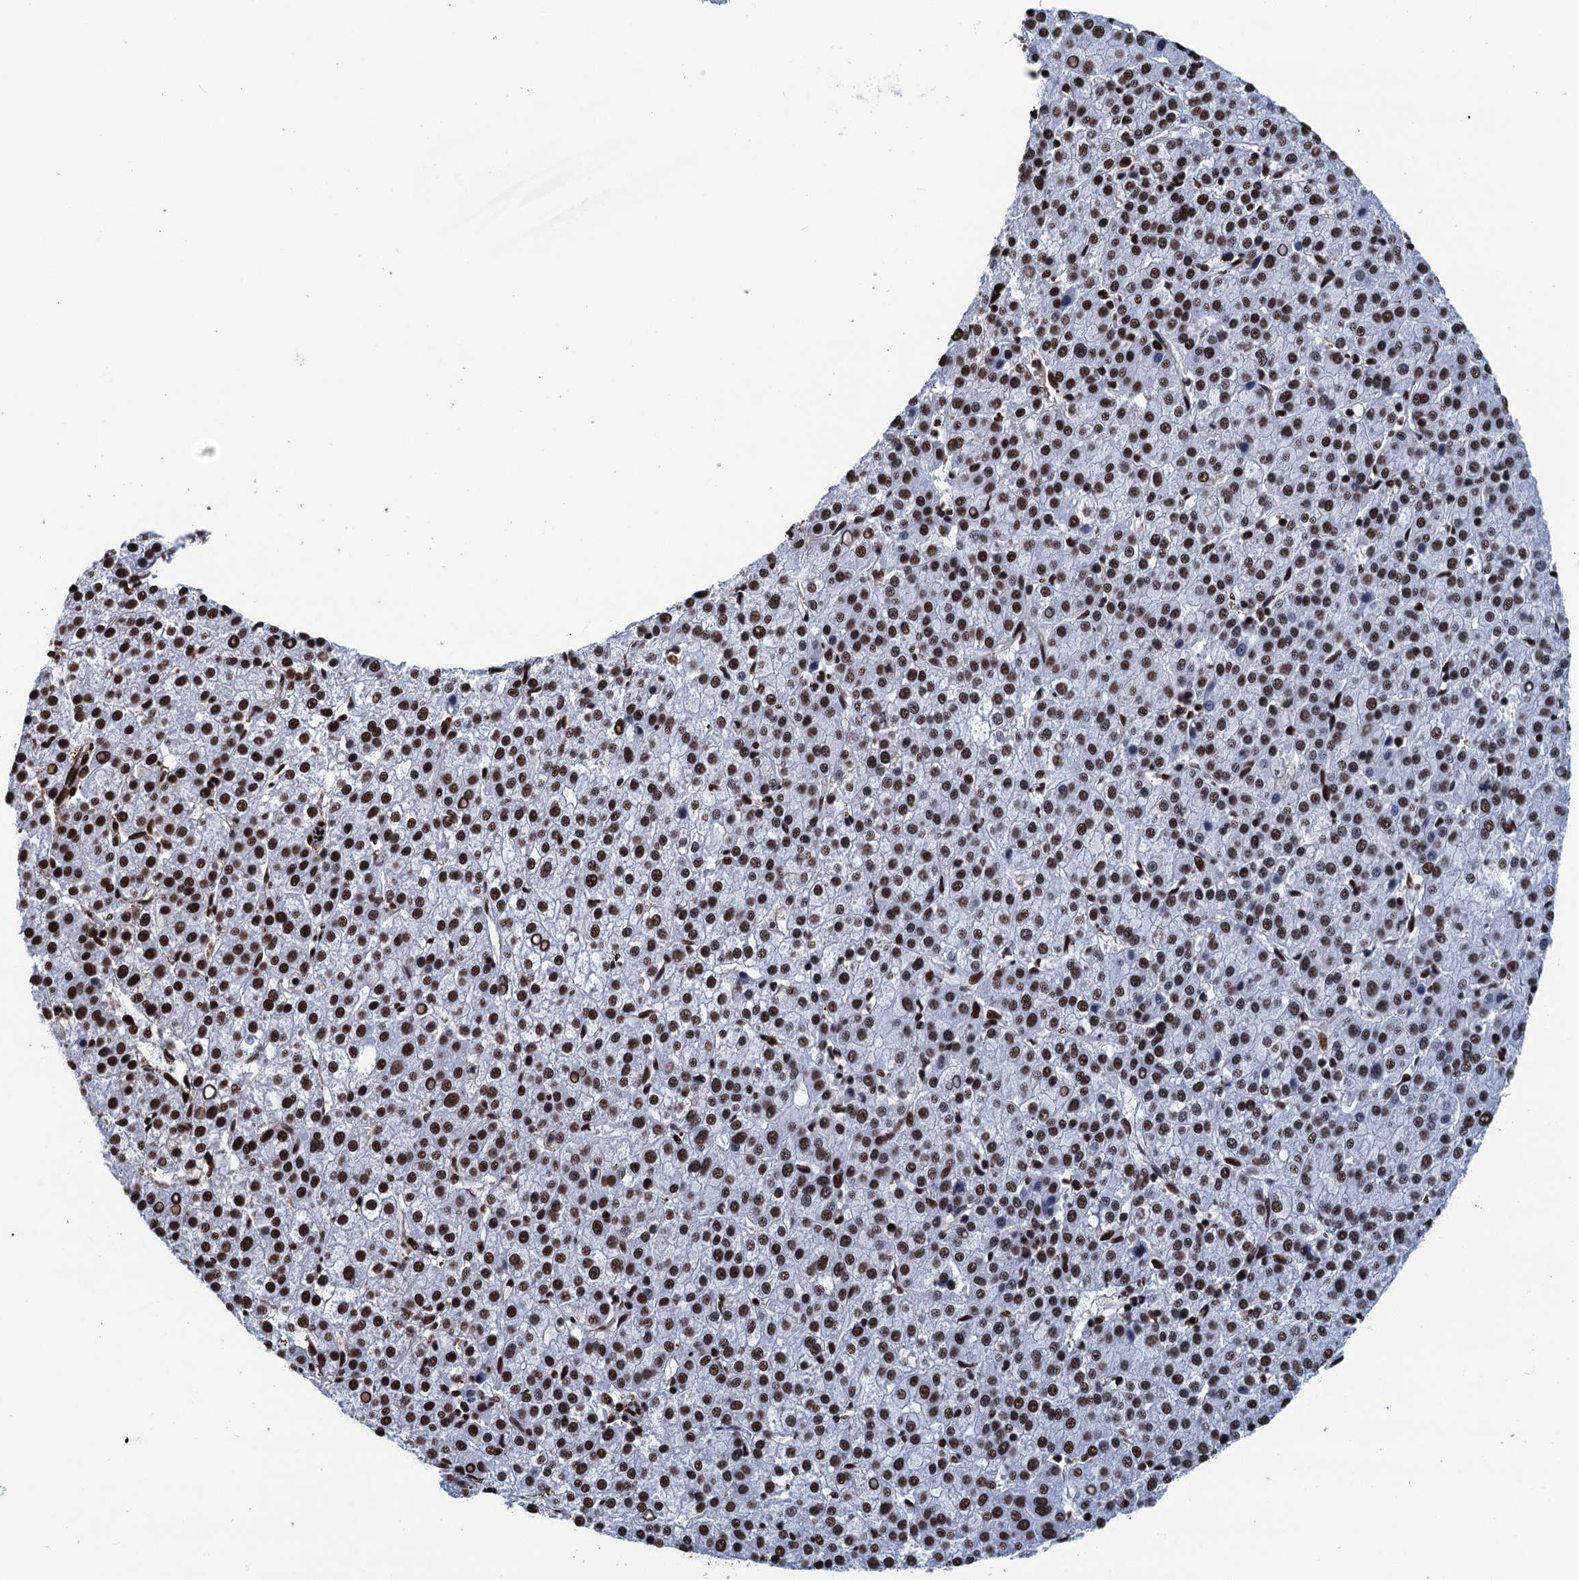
{"staining": {"intensity": "strong", "quantity": ">75%", "location": "nuclear"}, "tissue": "liver cancer", "cell_type": "Tumor cells", "image_type": "cancer", "snomed": [{"axis": "morphology", "description": "Carcinoma, Hepatocellular, NOS"}, {"axis": "topography", "description": "Liver"}], "caption": "Strong nuclear expression for a protein is present in approximately >75% of tumor cells of hepatocellular carcinoma (liver) using IHC.", "gene": "UBA2", "patient": {"sex": "female", "age": 58}}